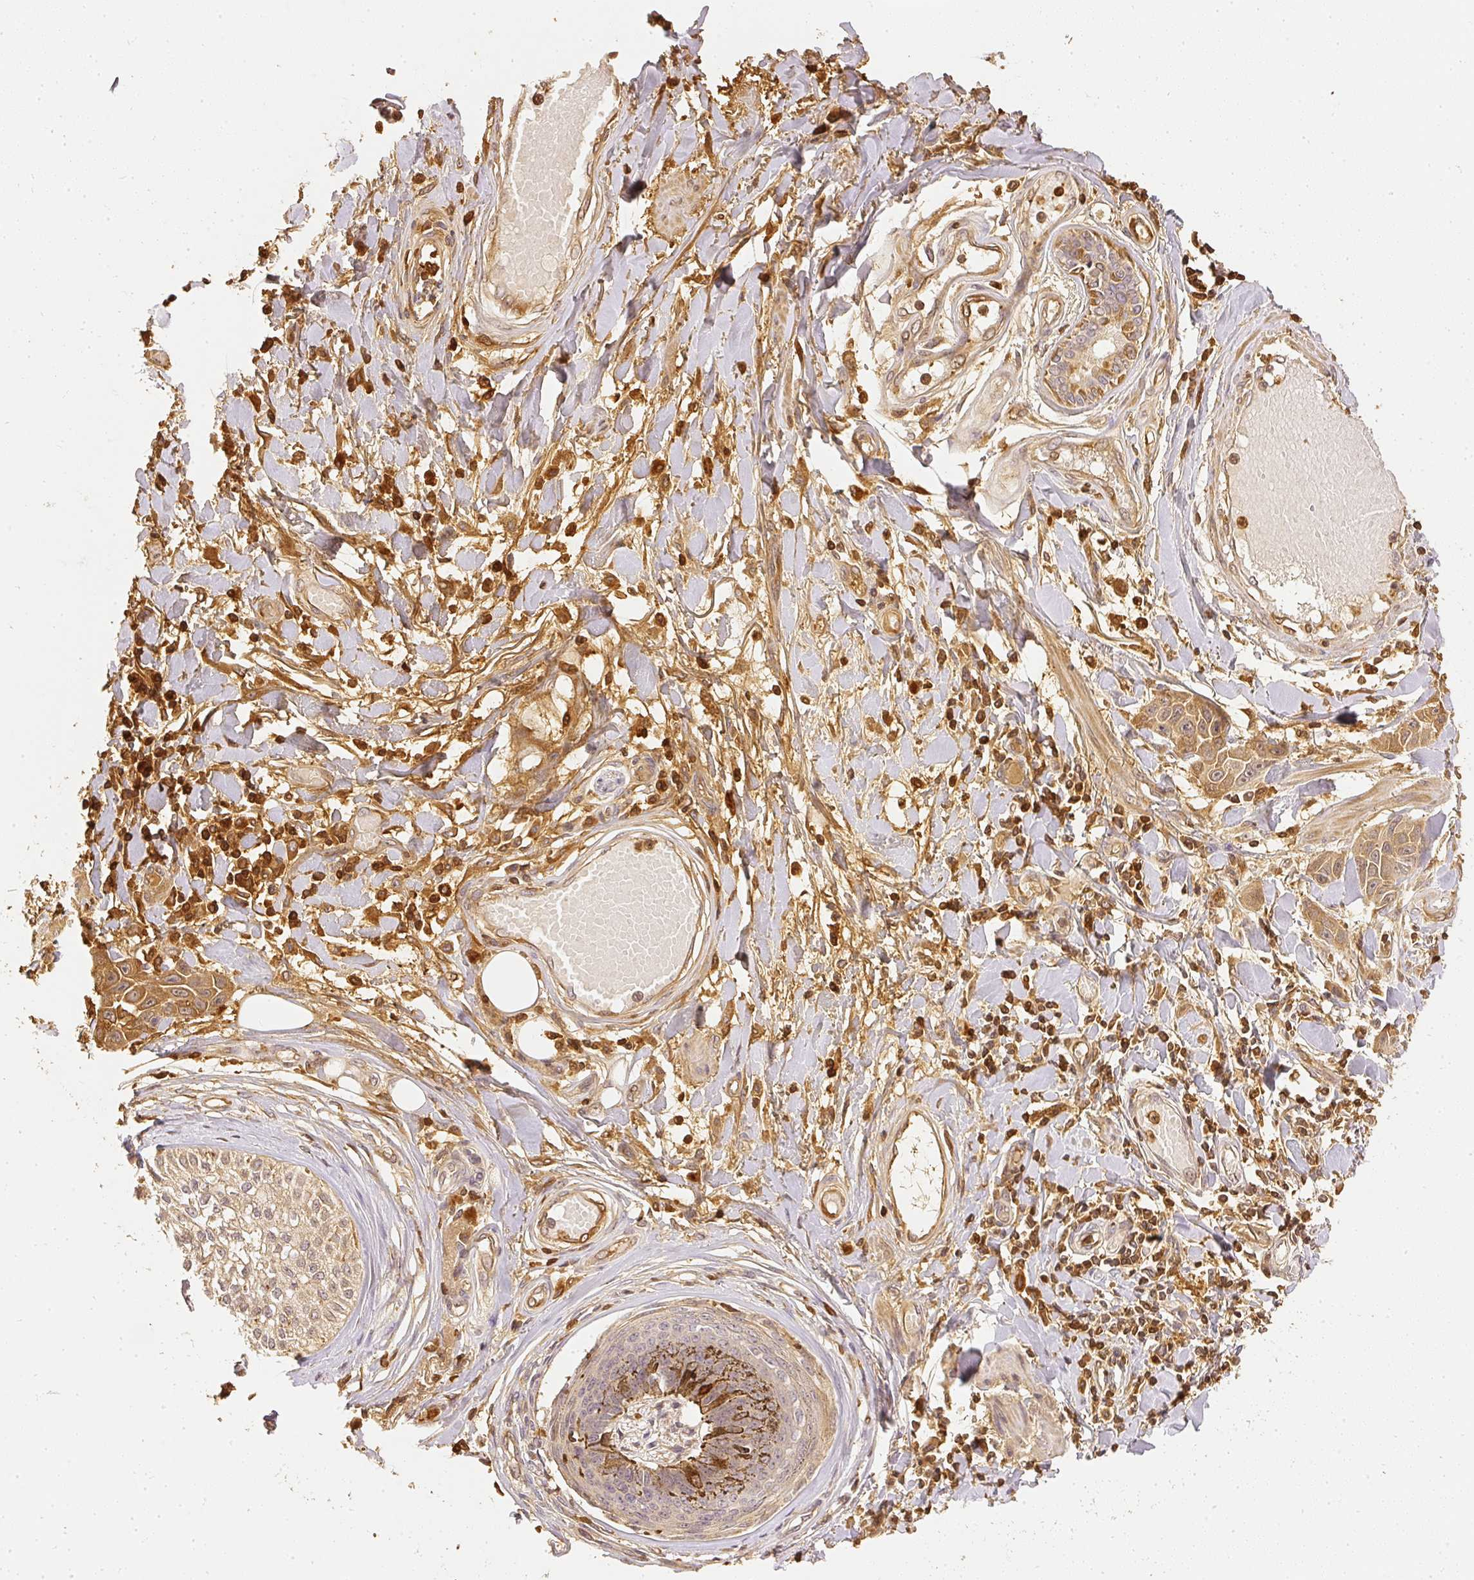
{"staining": {"intensity": "moderate", "quantity": ">75%", "location": "cytoplasmic/membranous"}, "tissue": "skin cancer", "cell_type": "Tumor cells", "image_type": "cancer", "snomed": [{"axis": "morphology", "description": "Squamous cell carcinoma, NOS"}, {"axis": "topography", "description": "Skin"}], "caption": "Immunohistochemical staining of skin cancer demonstrates moderate cytoplasmic/membranous protein positivity in about >75% of tumor cells. (Stains: DAB in brown, nuclei in blue, Microscopy: brightfield microscopy at high magnification).", "gene": "PFN1", "patient": {"sex": "female", "age": 69}}